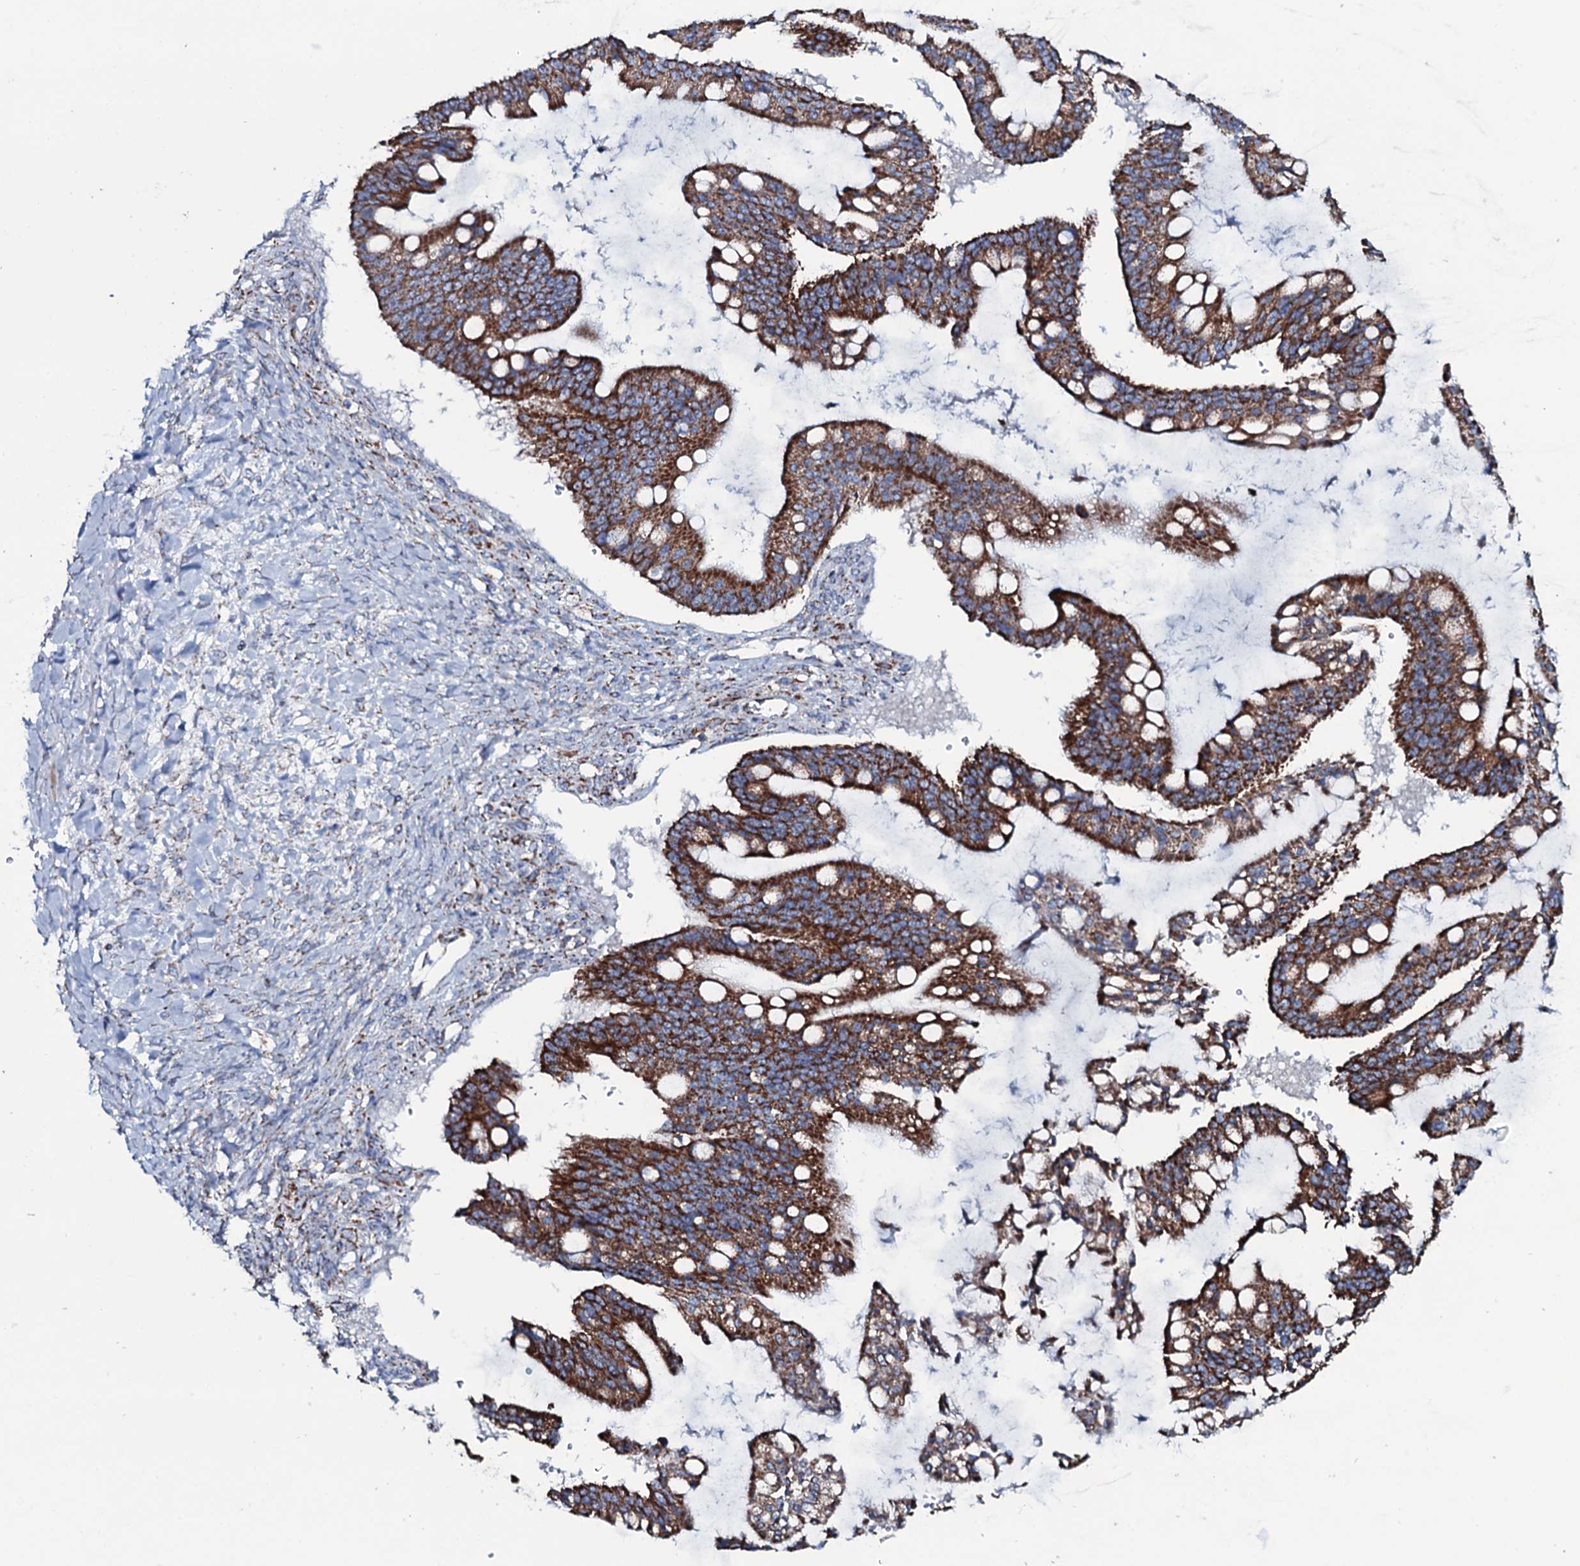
{"staining": {"intensity": "strong", "quantity": ">75%", "location": "cytoplasmic/membranous"}, "tissue": "ovarian cancer", "cell_type": "Tumor cells", "image_type": "cancer", "snomed": [{"axis": "morphology", "description": "Cystadenocarcinoma, mucinous, NOS"}, {"axis": "topography", "description": "Ovary"}], "caption": "Protein staining by IHC shows strong cytoplasmic/membranous expression in about >75% of tumor cells in mucinous cystadenocarcinoma (ovarian). (brown staining indicates protein expression, while blue staining denotes nuclei).", "gene": "MRPS35", "patient": {"sex": "female", "age": 73}}